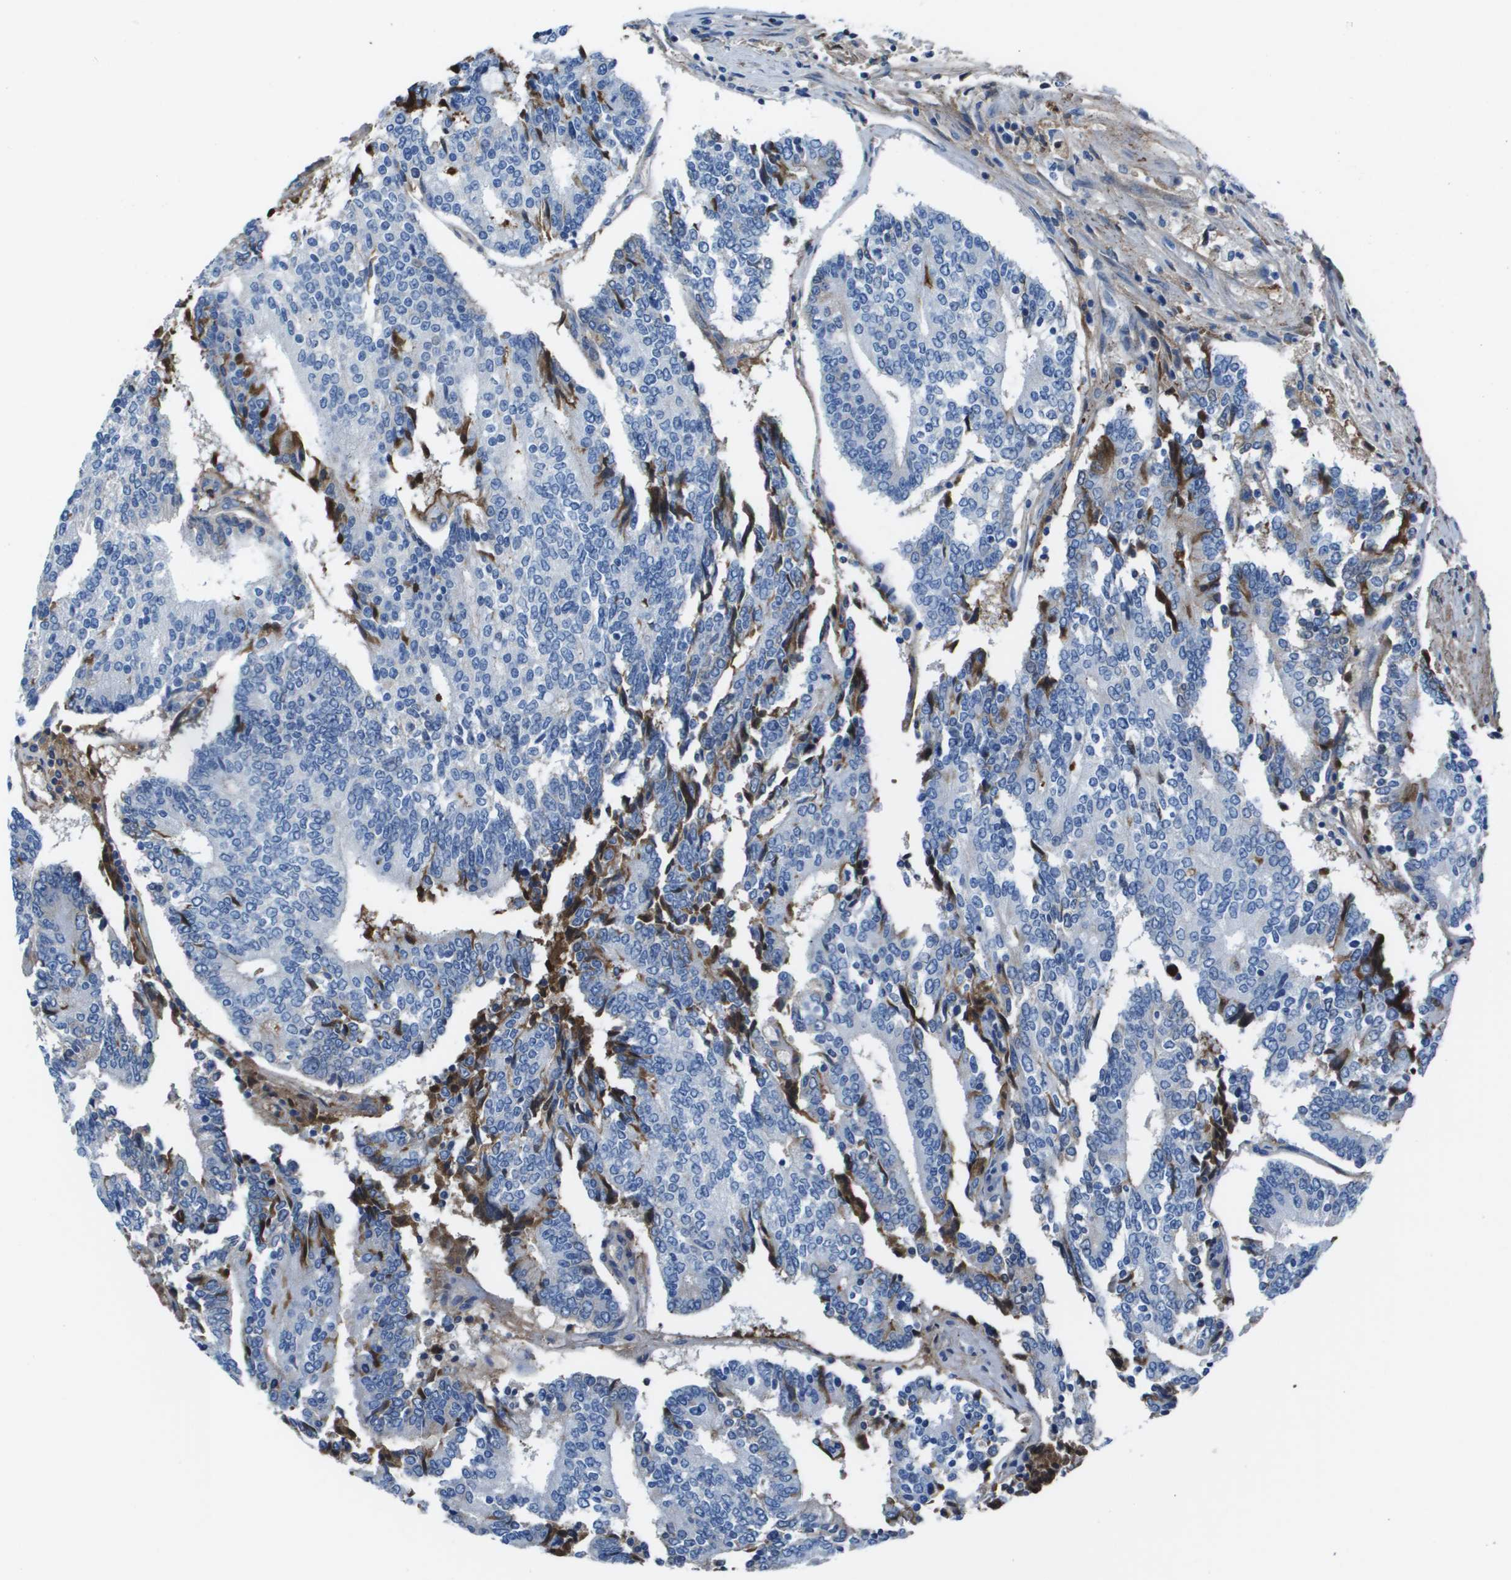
{"staining": {"intensity": "negative", "quantity": "none", "location": "none"}, "tissue": "prostate cancer", "cell_type": "Tumor cells", "image_type": "cancer", "snomed": [{"axis": "morphology", "description": "Normal tissue, NOS"}, {"axis": "morphology", "description": "Adenocarcinoma, High grade"}, {"axis": "topography", "description": "Prostate"}, {"axis": "topography", "description": "Seminal veicle"}], "caption": "Tumor cells show no significant staining in prostate cancer.", "gene": "VTN", "patient": {"sex": "male", "age": 55}}